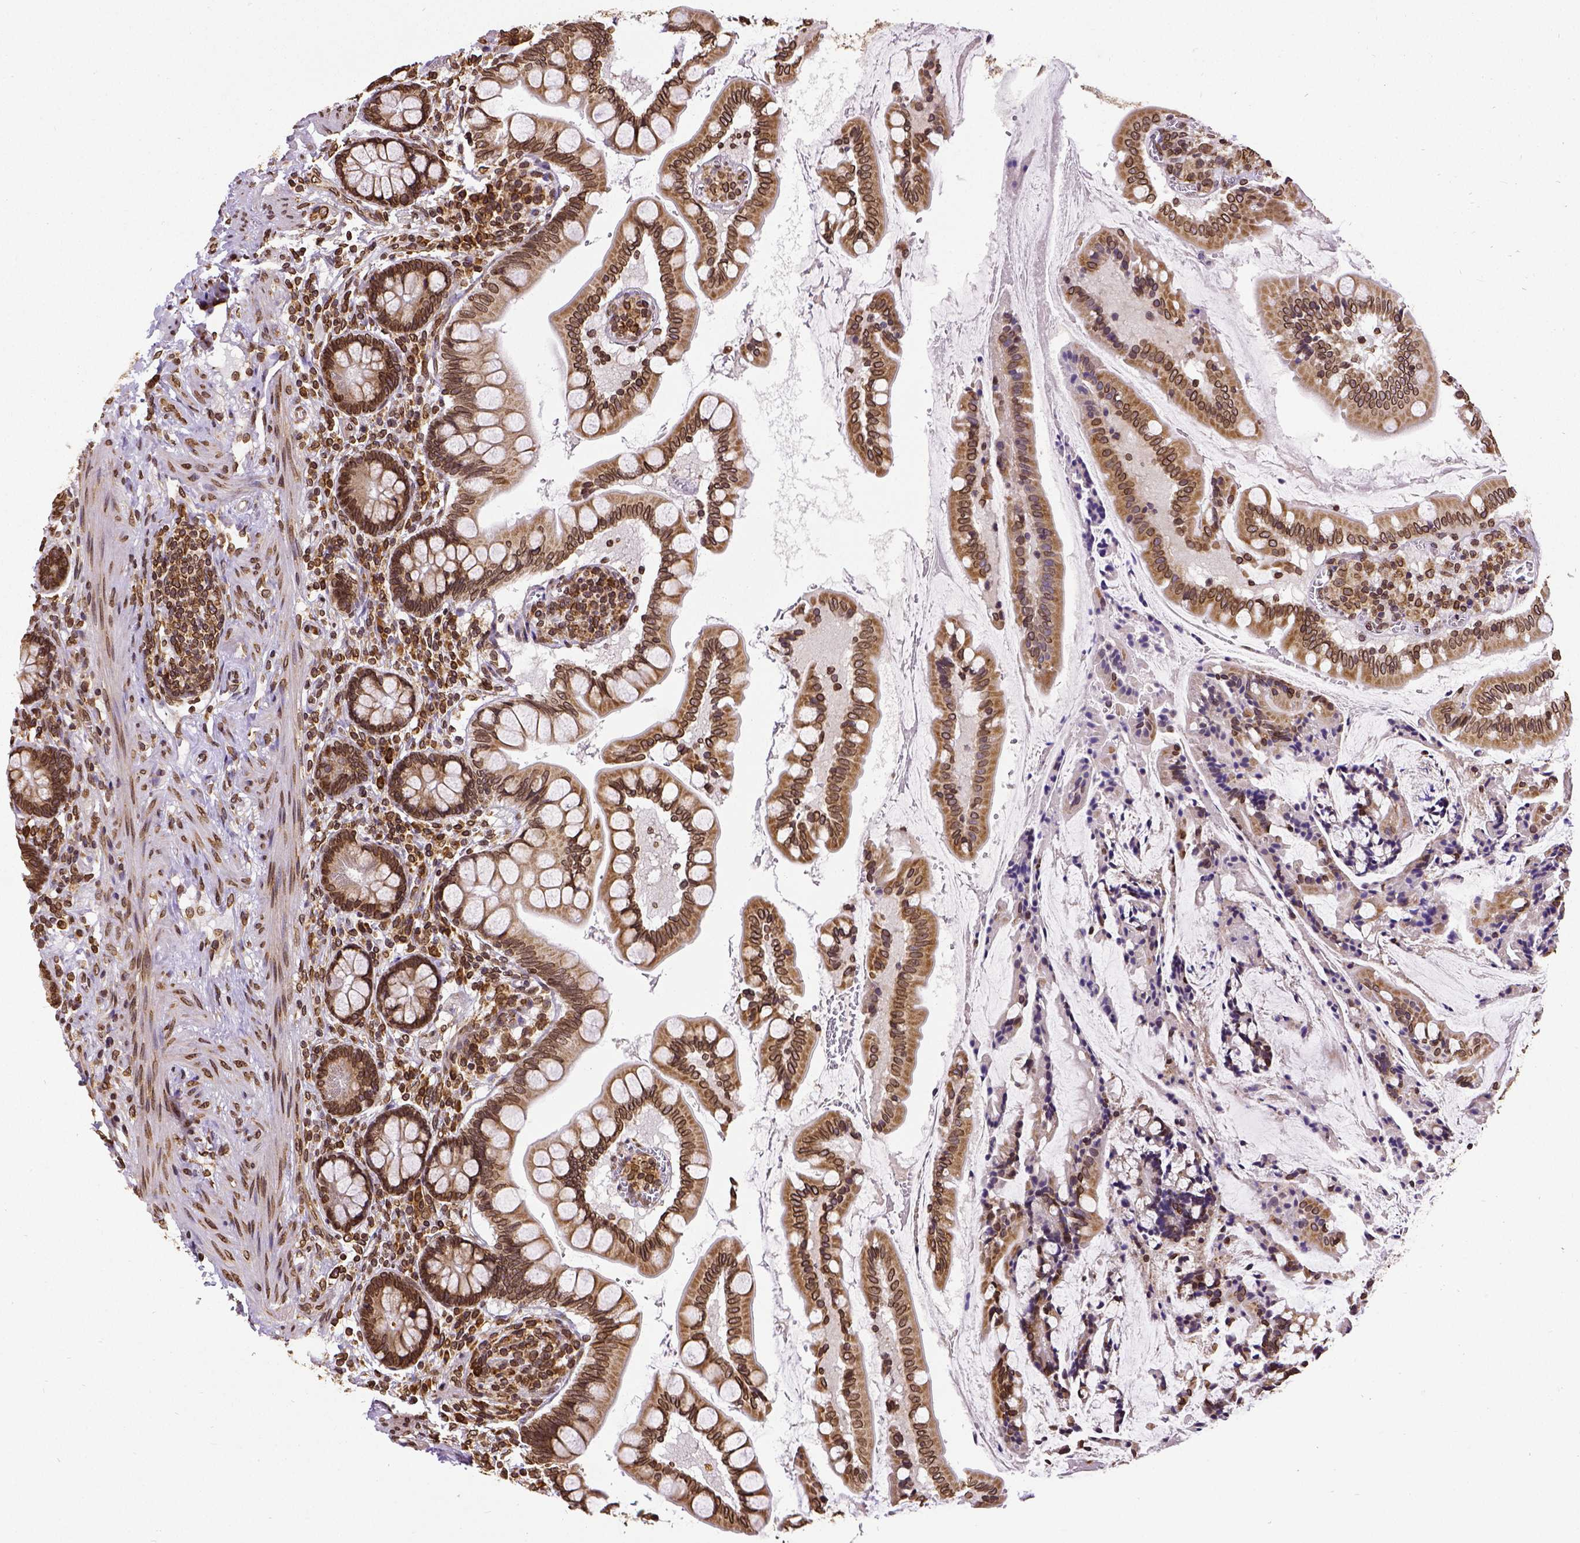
{"staining": {"intensity": "strong", "quantity": ">75%", "location": "cytoplasmic/membranous,nuclear"}, "tissue": "small intestine", "cell_type": "Glandular cells", "image_type": "normal", "snomed": [{"axis": "morphology", "description": "Normal tissue, NOS"}, {"axis": "topography", "description": "Small intestine"}], "caption": "Strong cytoplasmic/membranous,nuclear positivity for a protein is seen in about >75% of glandular cells of normal small intestine using immunohistochemistry (IHC).", "gene": "MTDH", "patient": {"sex": "female", "age": 56}}